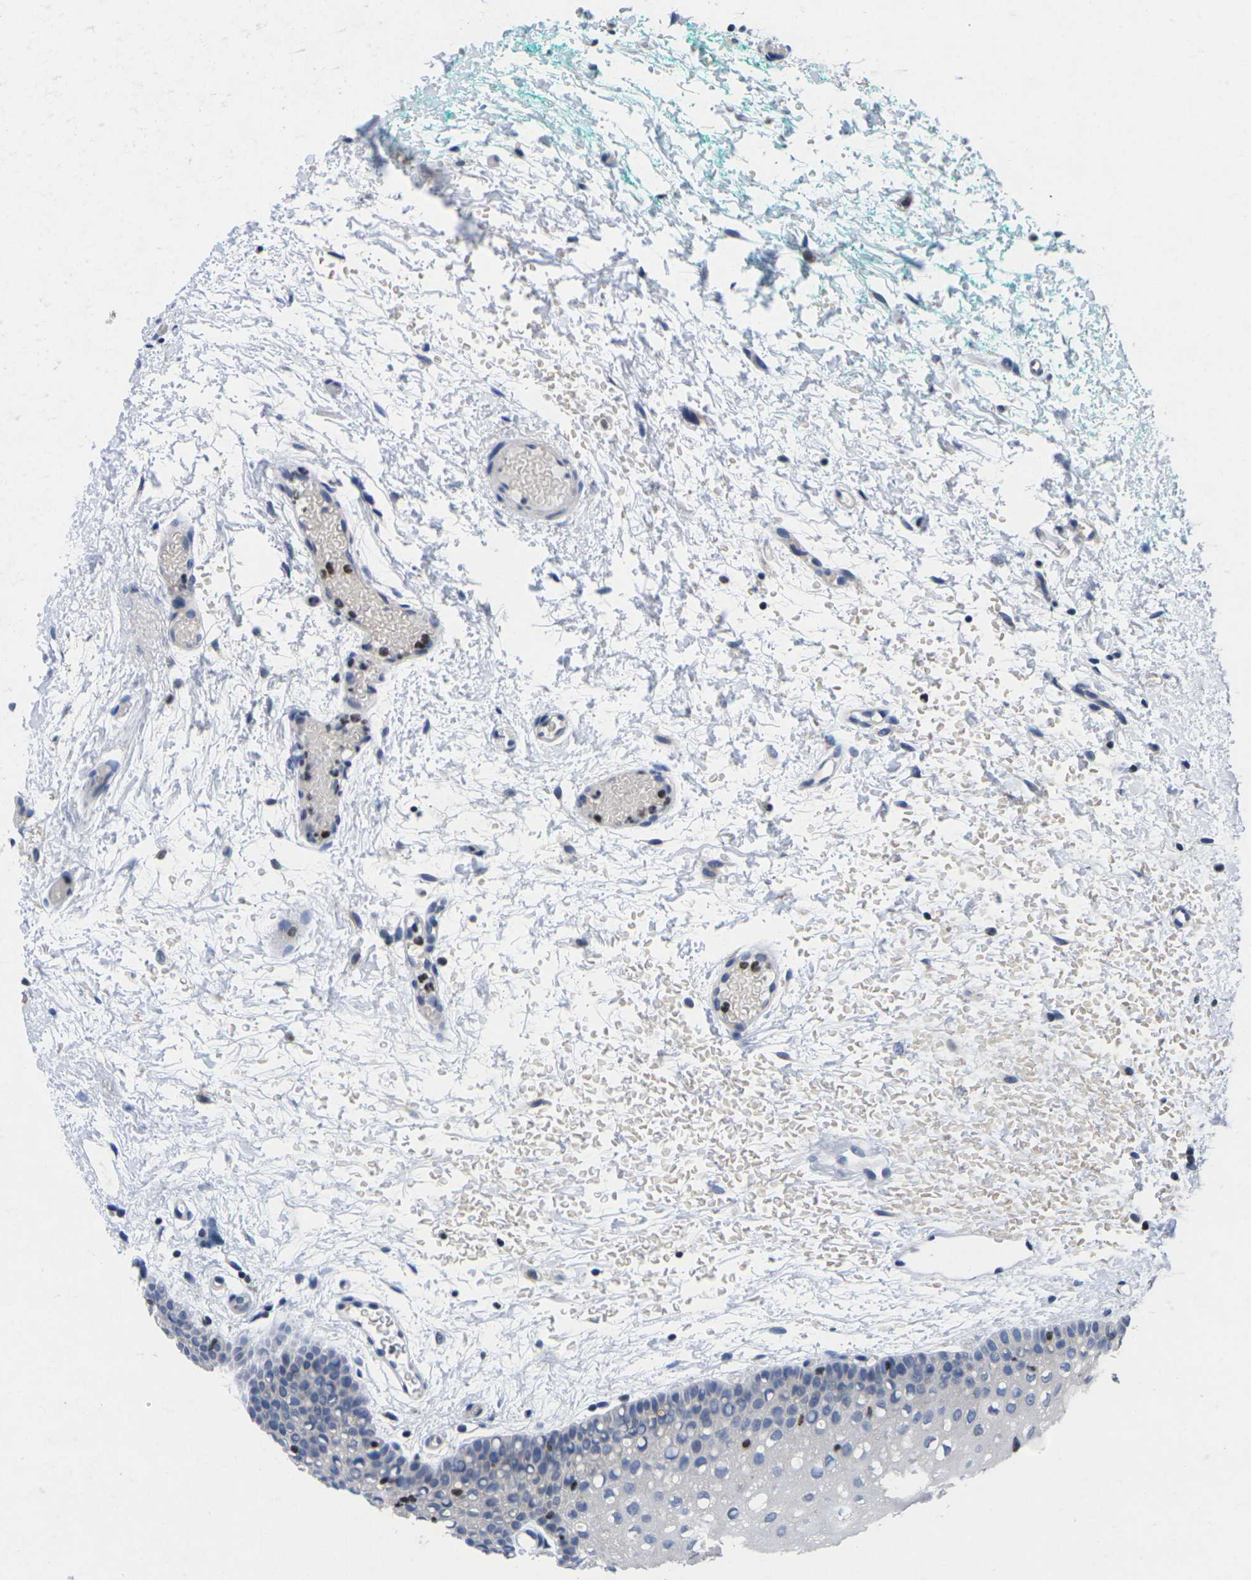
{"staining": {"intensity": "negative", "quantity": "none", "location": "none"}, "tissue": "oral mucosa", "cell_type": "Squamous epithelial cells", "image_type": "normal", "snomed": [{"axis": "morphology", "description": "Normal tissue, NOS"}, {"axis": "morphology", "description": "Squamous cell carcinoma, NOS"}, {"axis": "topography", "description": "Oral tissue"}, {"axis": "topography", "description": "Salivary gland"}, {"axis": "topography", "description": "Head-Neck"}], "caption": "A micrograph of oral mucosa stained for a protein exhibits no brown staining in squamous epithelial cells.", "gene": "IKZF1", "patient": {"sex": "female", "age": 62}}